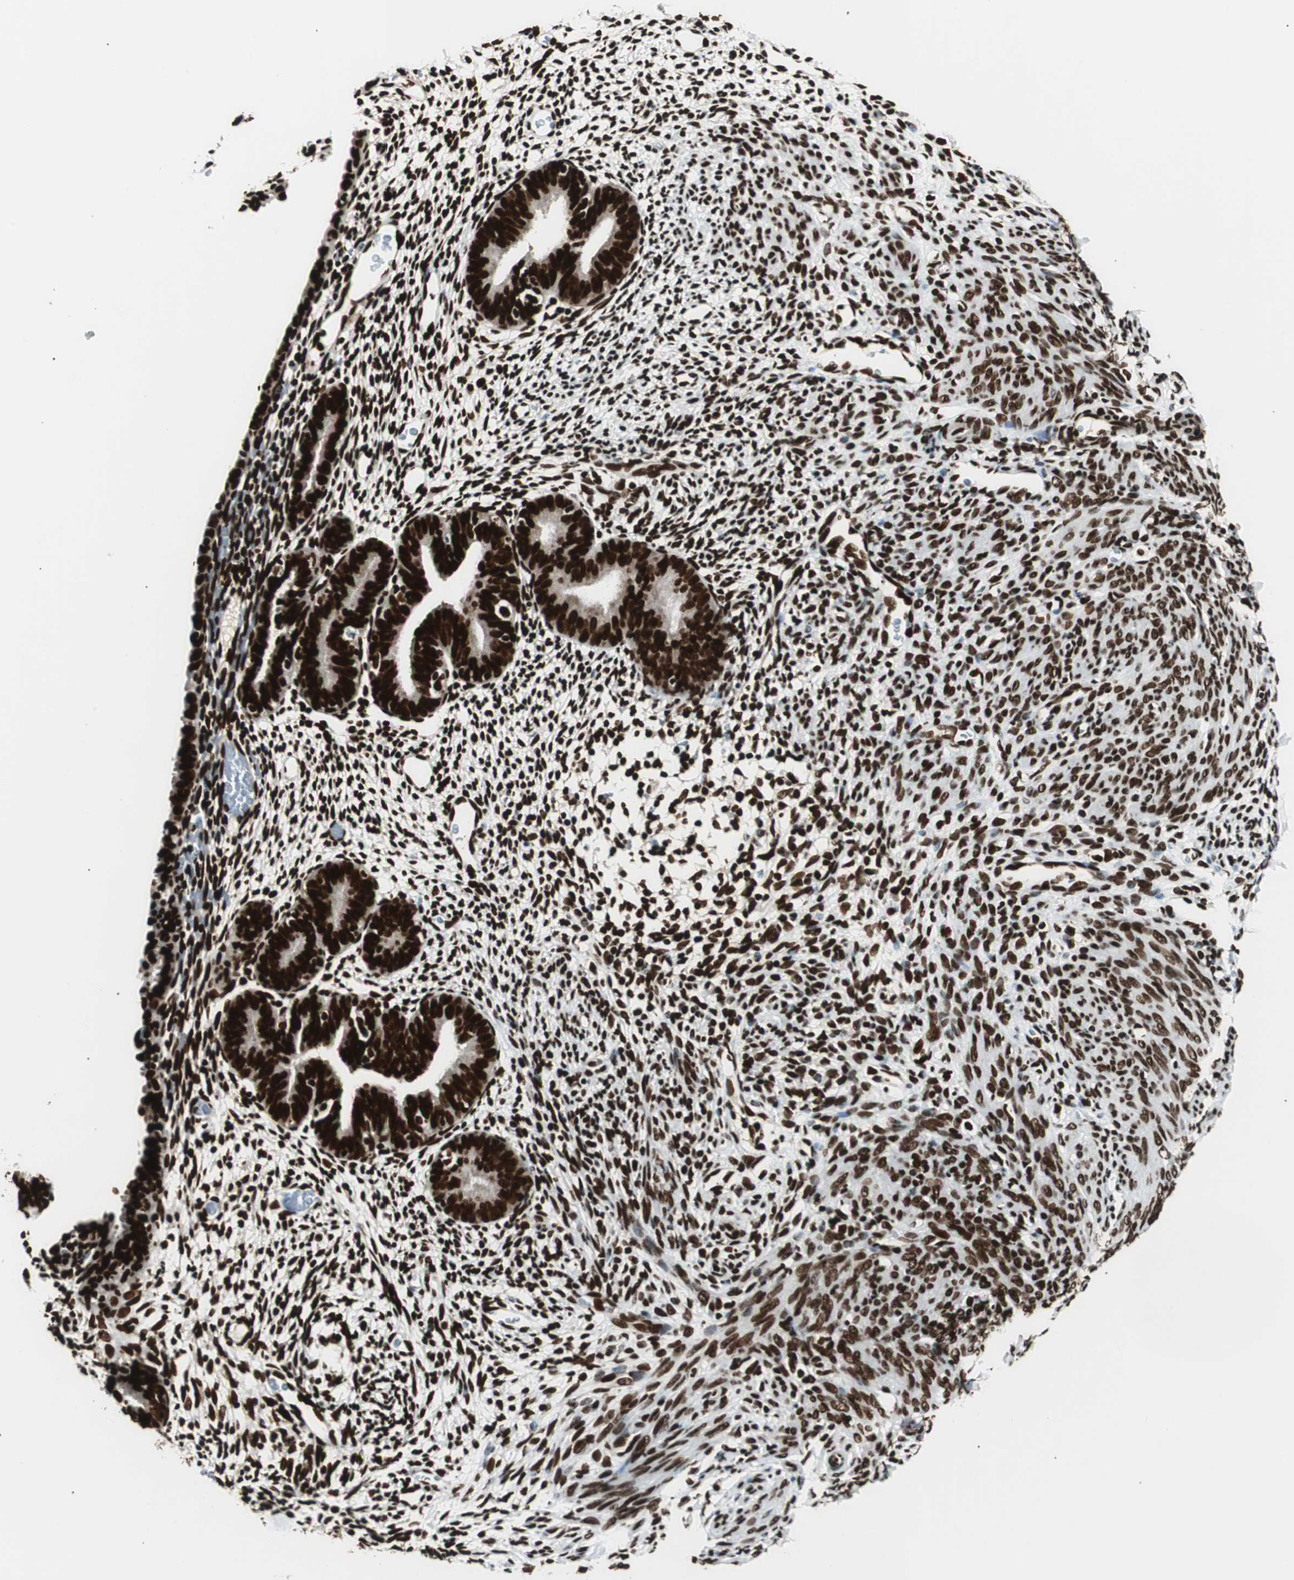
{"staining": {"intensity": "strong", "quantity": ">75%", "location": "nuclear"}, "tissue": "endometrium", "cell_type": "Cells in endometrial stroma", "image_type": "normal", "snomed": [{"axis": "morphology", "description": "Normal tissue, NOS"}, {"axis": "morphology", "description": "Atrophy, NOS"}, {"axis": "topography", "description": "Uterus"}, {"axis": "topography", "description": "Endometrium"}], "caption": "Immunohistochemistry (IHC) of unremarkable endometrium exhibits high levels of strong nuclear staining in about >75% of cells in endometrial stroma.", "gene": "EWSR1", "patient": {"sex": "female", "age": 68}}